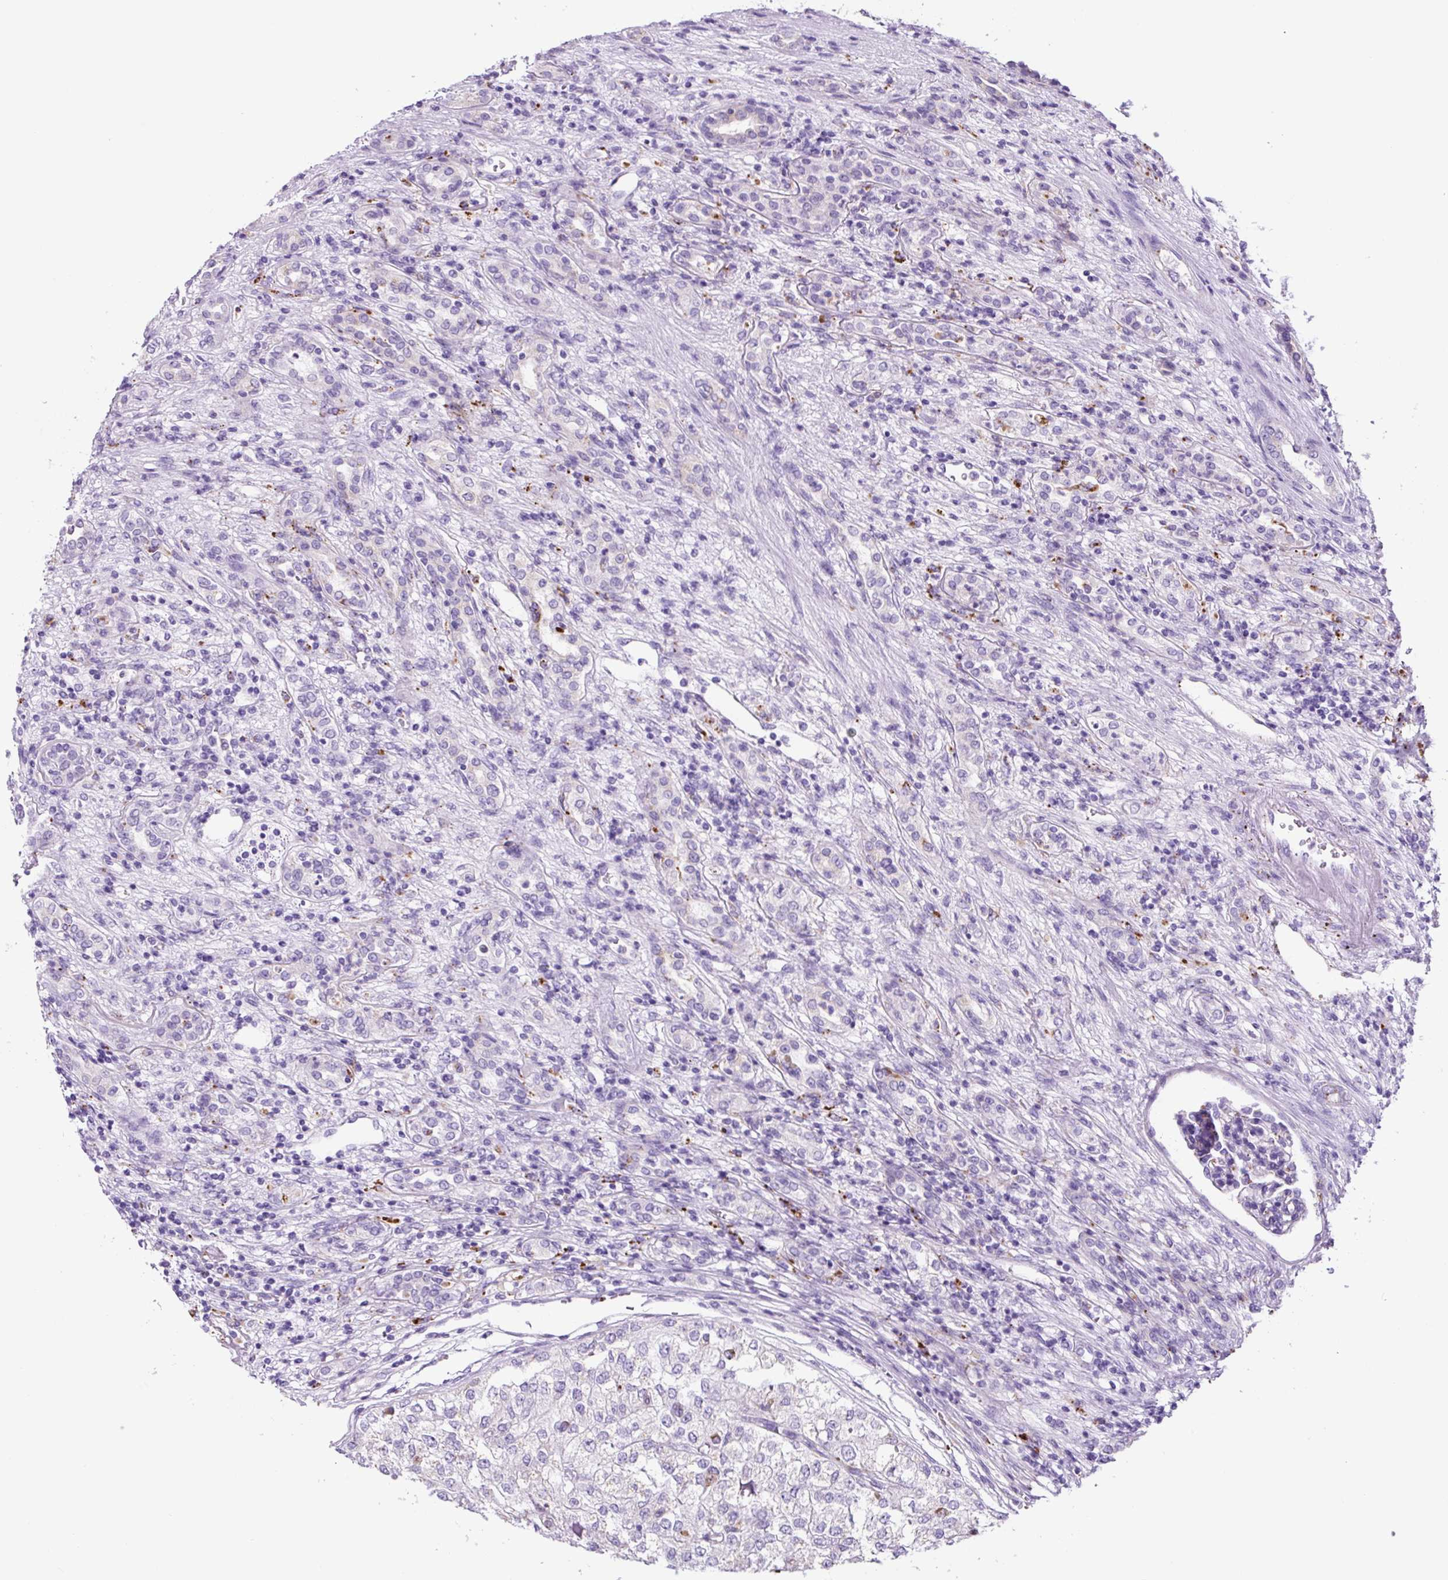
{"staining": {"intensity": "negative", "quantity": "none", "location": "none"}, "tissue": "renal cancer", "cell_type": "Tumor cells", "image_type": "cancer", "snomed": [{"axis": "morphology", "description": "Adenocarcinoma, NOS"}, {"axis": "topography", "description": "Kidney"}], "caption": "This photomicrograph is of renal cancer stained with IHC to label a protein in brown with the nuclei are counter-stained blue. There is no staining in tumor cells.", "gene": "LCN10", "patient": {"sex": "female", "age": 54}}